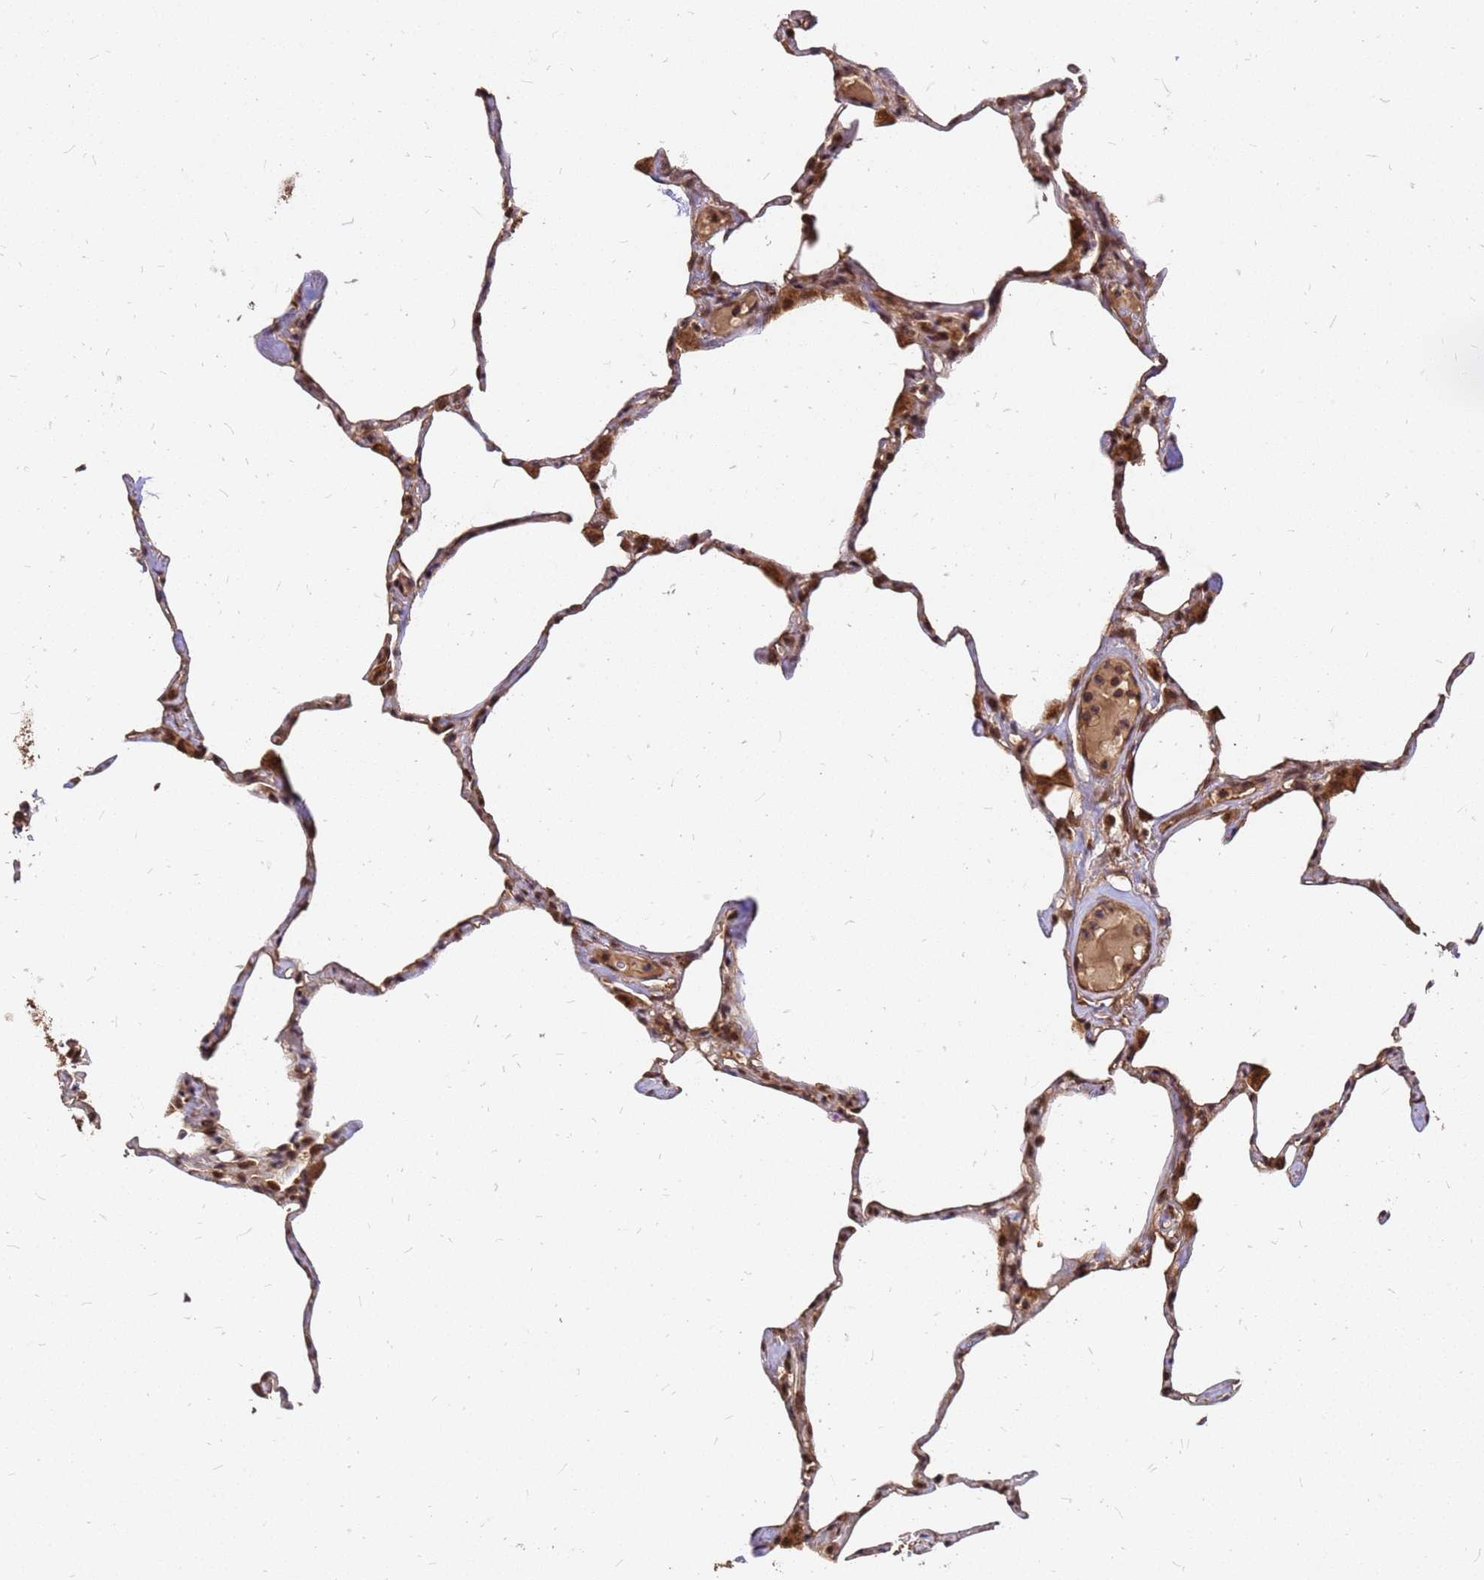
{"staining": {"intensity": "moderate", "quantity": ">75%", "location": "cytoplasmic/membranous,nuclear"}, "tissue": "lung", "cell_type": "Alveolar cells", "image_type": "normal", "snomed": [{"axis": "morphology", "description": "Normal tissue, NOS"}, {"axis": "topography", "description": "Lung"}], "caption": "Human lung stained for a protein (brown) demonstrates moderate cytoplasmic/membranous,nuclear positive staining in approximately >75% of alveolar cells.", "gene": "GPATCH8", "patient": {"sex": "male", "age": 65}}